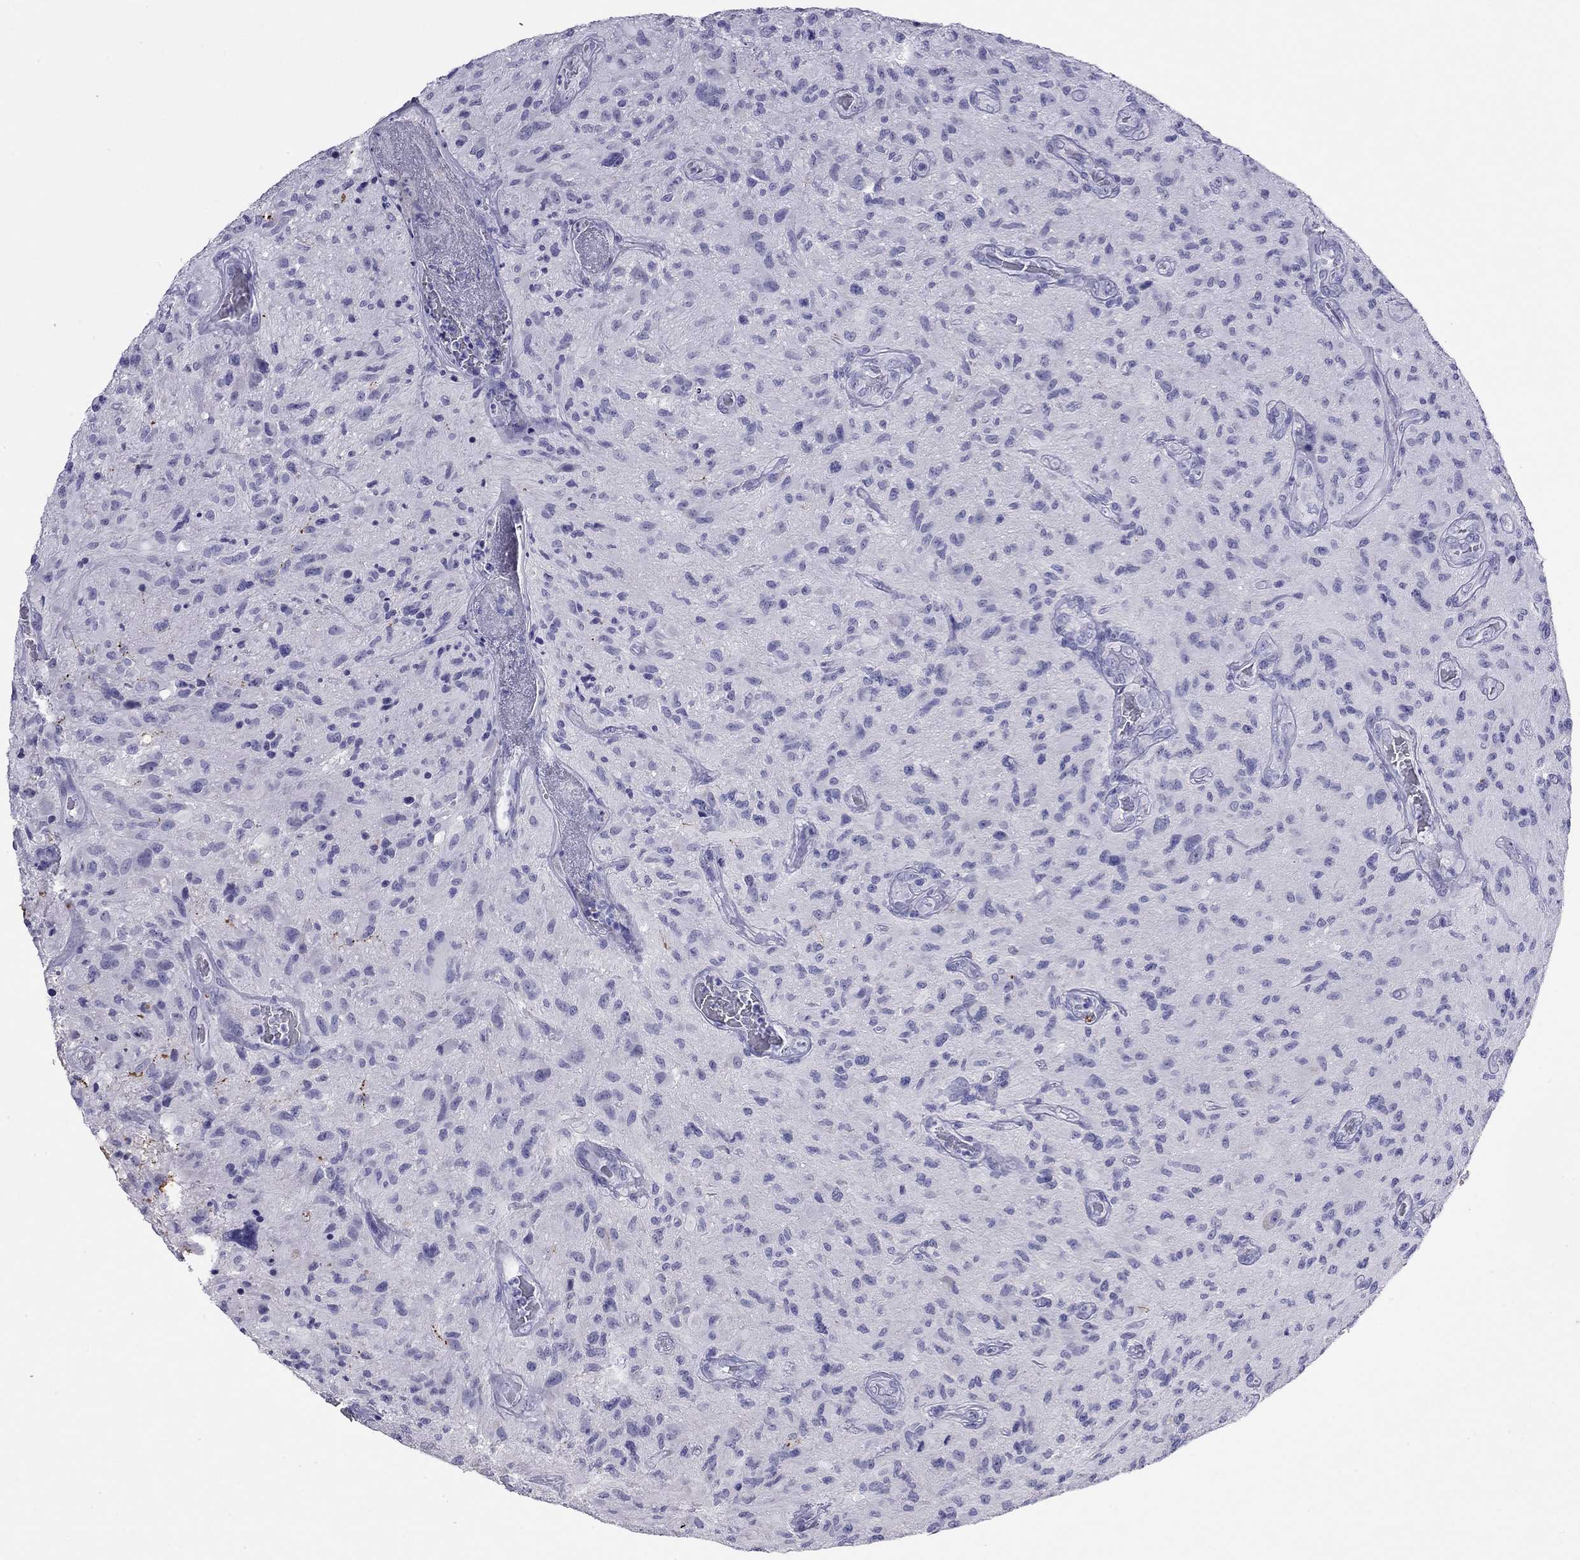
{"staining": {"intensity": "negative", "quantity": "none", "location": "none"}, "tissue": "glioma", "cell_type": "Tumor cells", "image_type": "cancer", "snomed": [{"axis": "morphology", "description": "Glioma, malignant, NOS"}, {"axis": "morphology", "description": "Glioma, malignant, High grade"}, {"axis": "topography", "description": "Brain"}], "caption": "Tumor cells are negative for protein expression in human glioma. Nuclei are stained in blue.", "gene": "ODF4", "patient": {"sex": "female", "age": 71}}